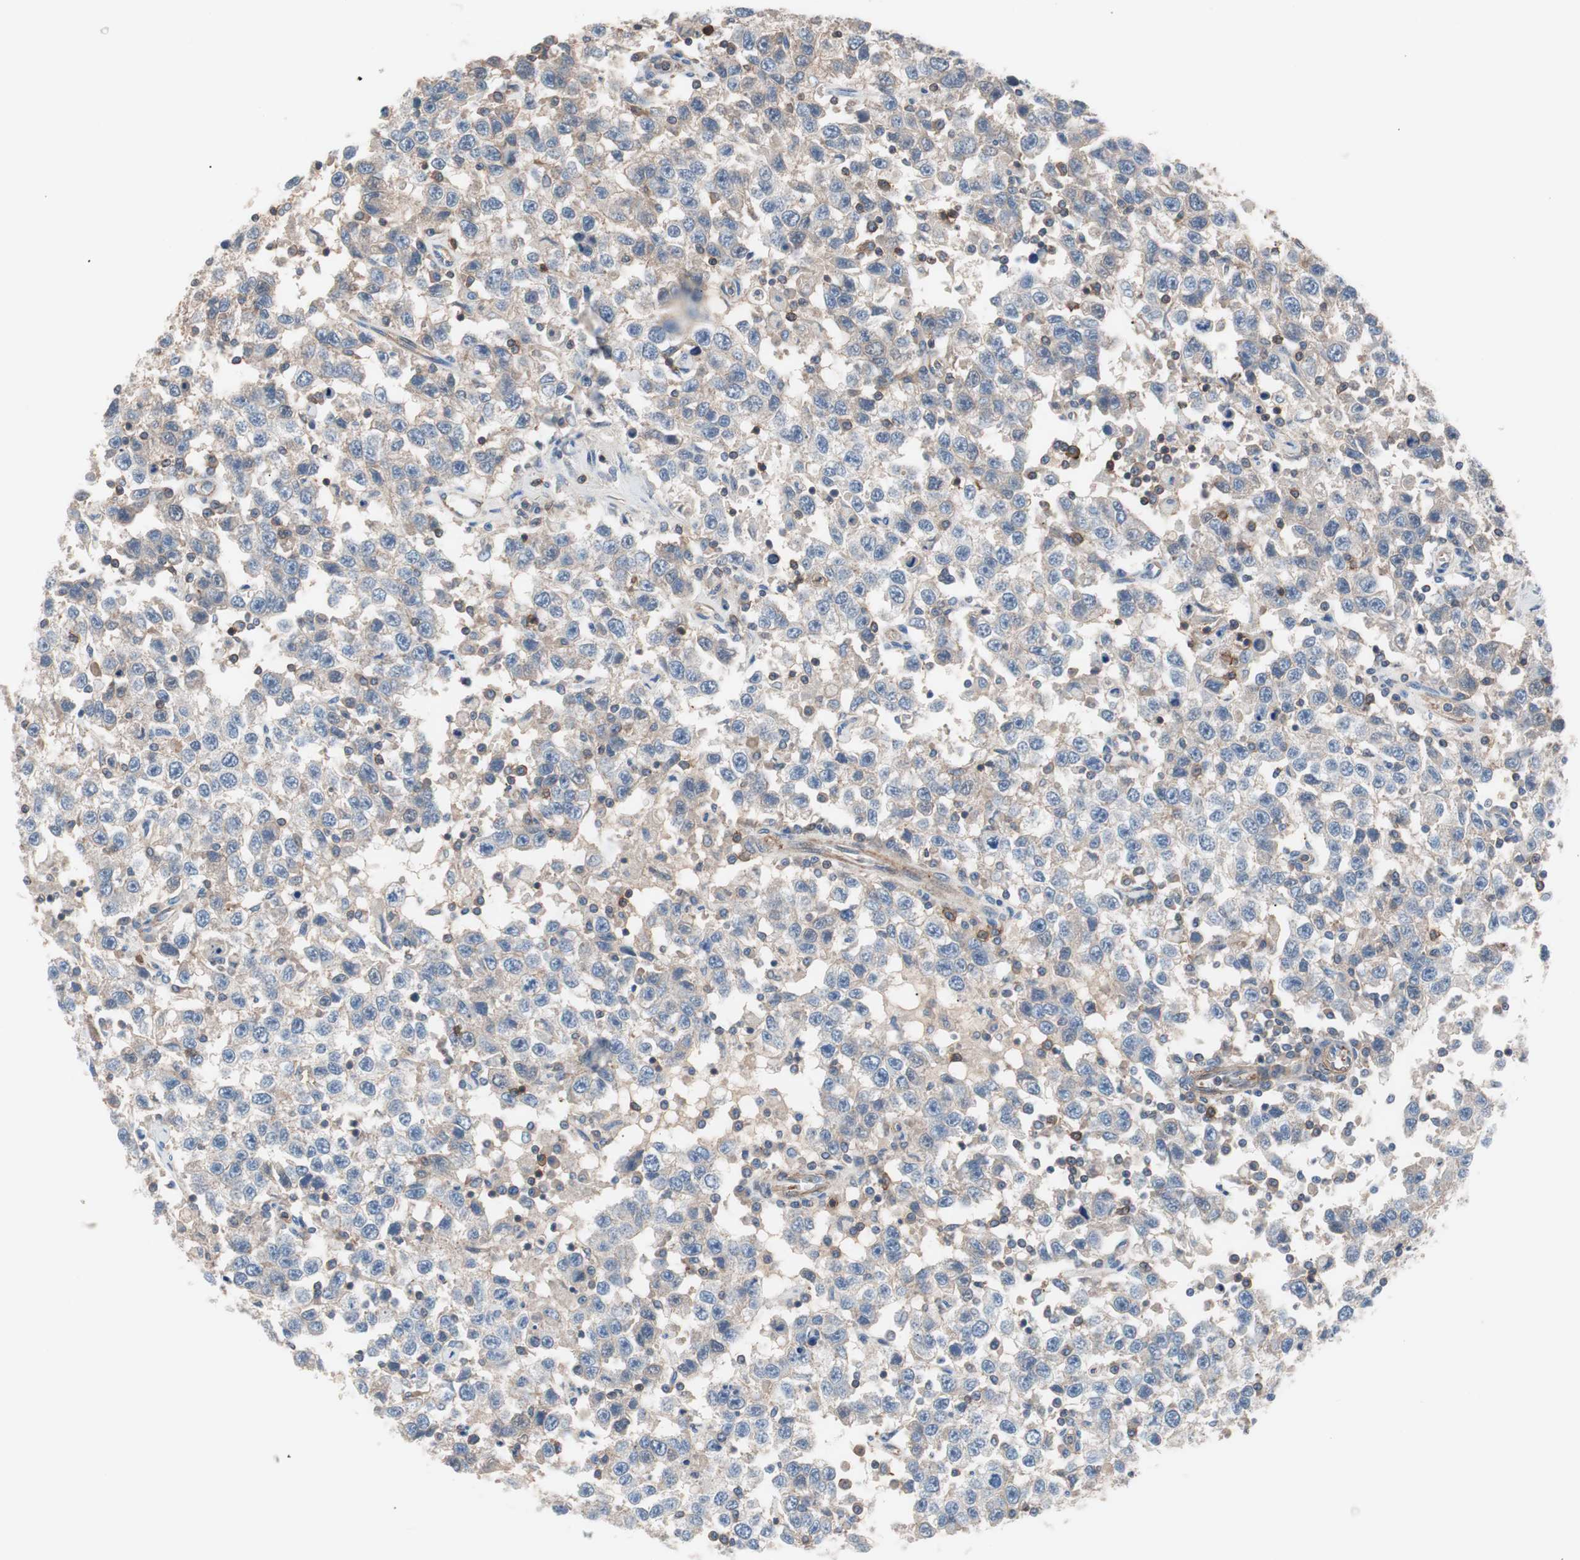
{"staining": {"intensity": "weak", "quantity": "25%-75%", "location": "cytoplasmic/membranous"}, "tissue": "testis cancer", "cell_type": "Tumor cells", "image_type": "cancer", "snomed": [{"axis": "morphology", "description": "Seminoma, NOS"}, {"axis": "topography", "description": "Testis"}], "caption": "Testis cancer was stained to show a protein in brown. There is low levels of weak cytoplasmic/membranous staining in approximately 25%-75% of tumor cells. Immunohistochemistry (ihc) stains the protein of interest in brown and the nuclei are stained blue.", "gene": "GPR160", "patient": {"sex": "male", "age": 41}}